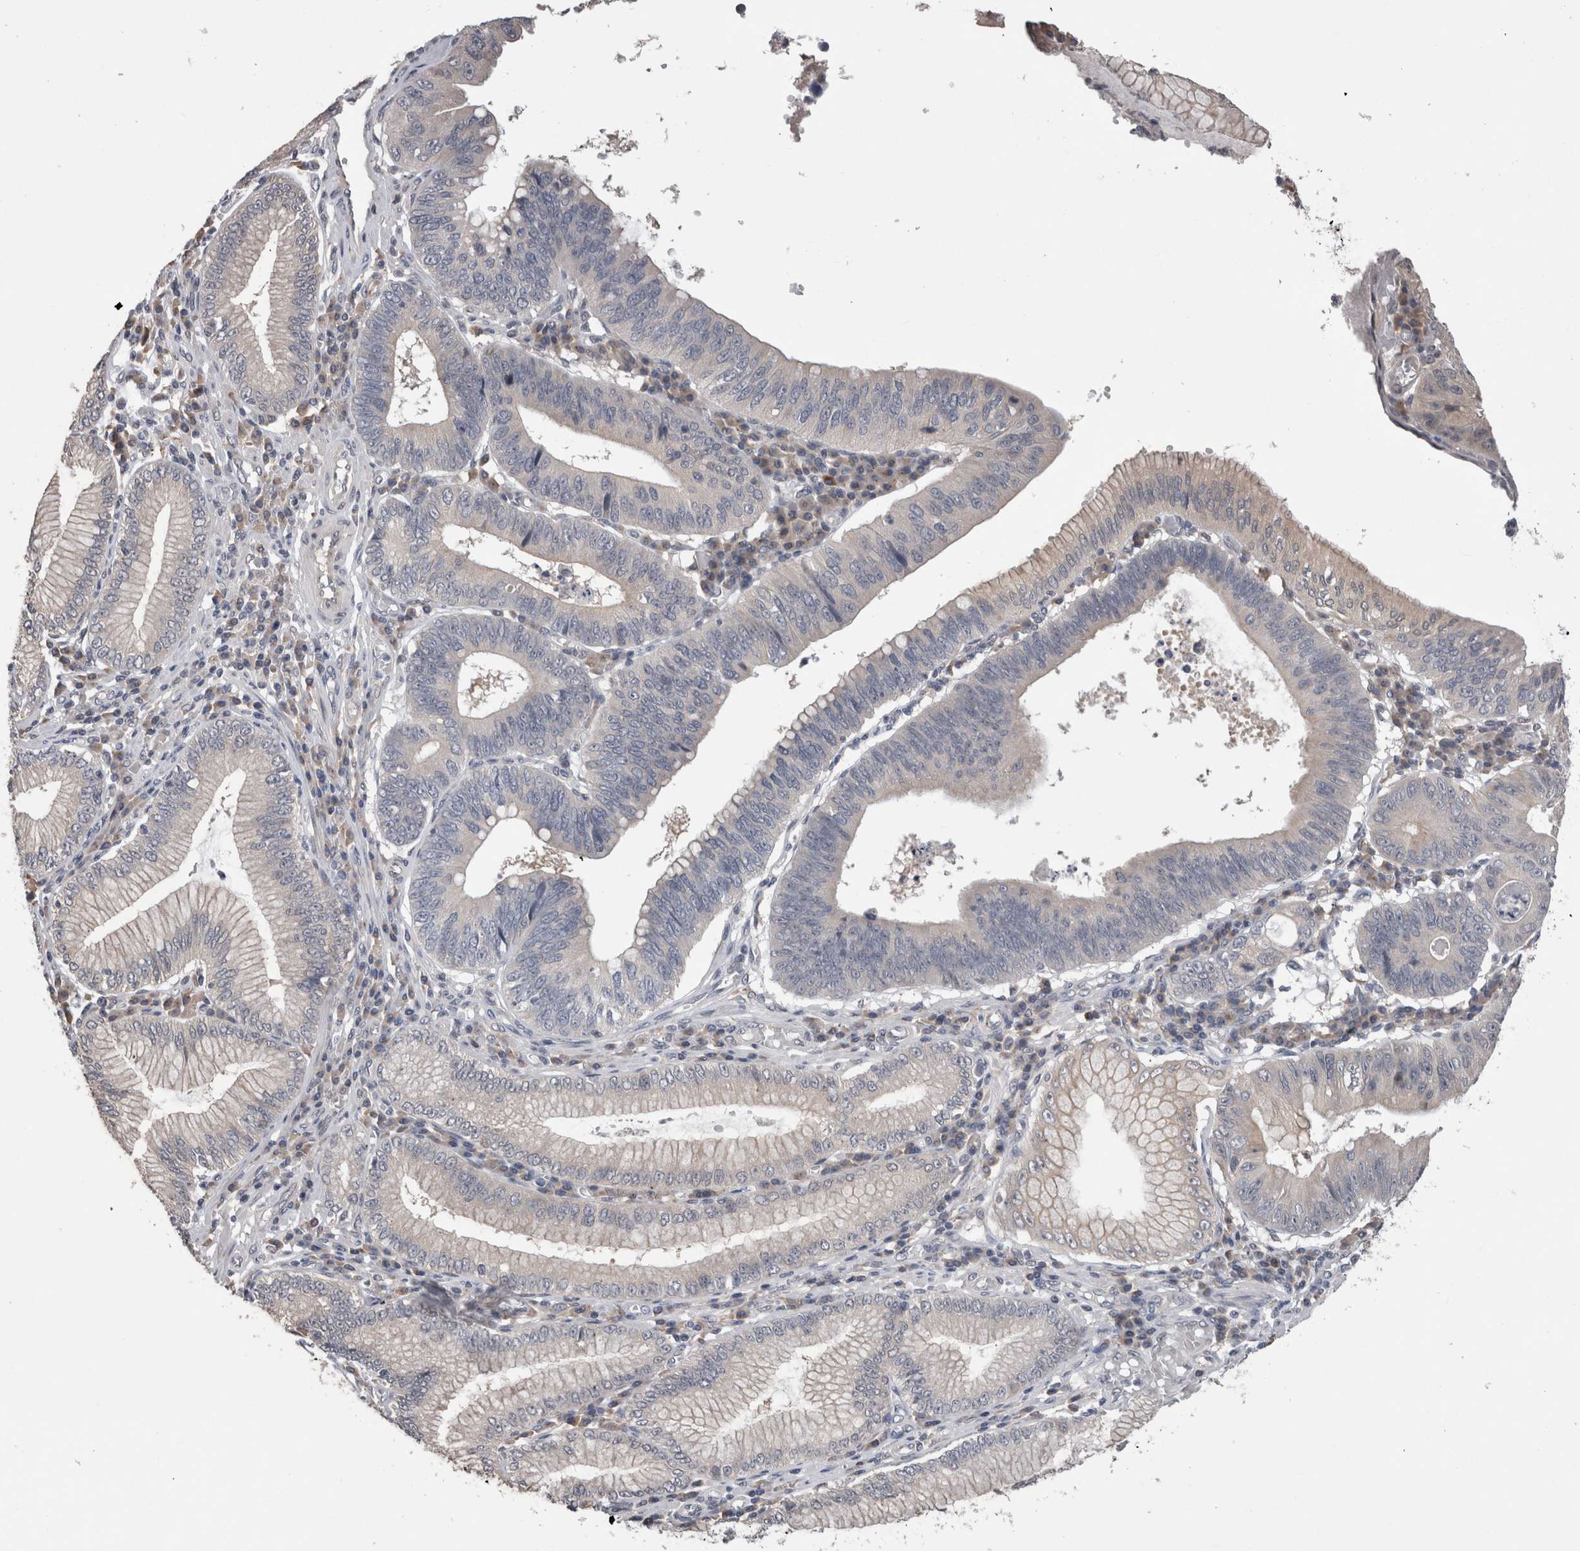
{"staining": {"intensity": "negative", "quantity": "none", "location": "none"}, "tissue": "stomach cancer", "cell_type": "Tumor cells", "image_type": "cancer", "snomed": [{"axis": "morphology", "description": "Adenocarcinoma, NOS"}, {"axis": "topography", "description": "Stomach"}], "caption": "The immunohistochemistry (IHC) image has no significant expression in tumor cells of stomach cancer tissue.", "gene": "DCTN6", "patient": {"sex": "male", "age": 59}}